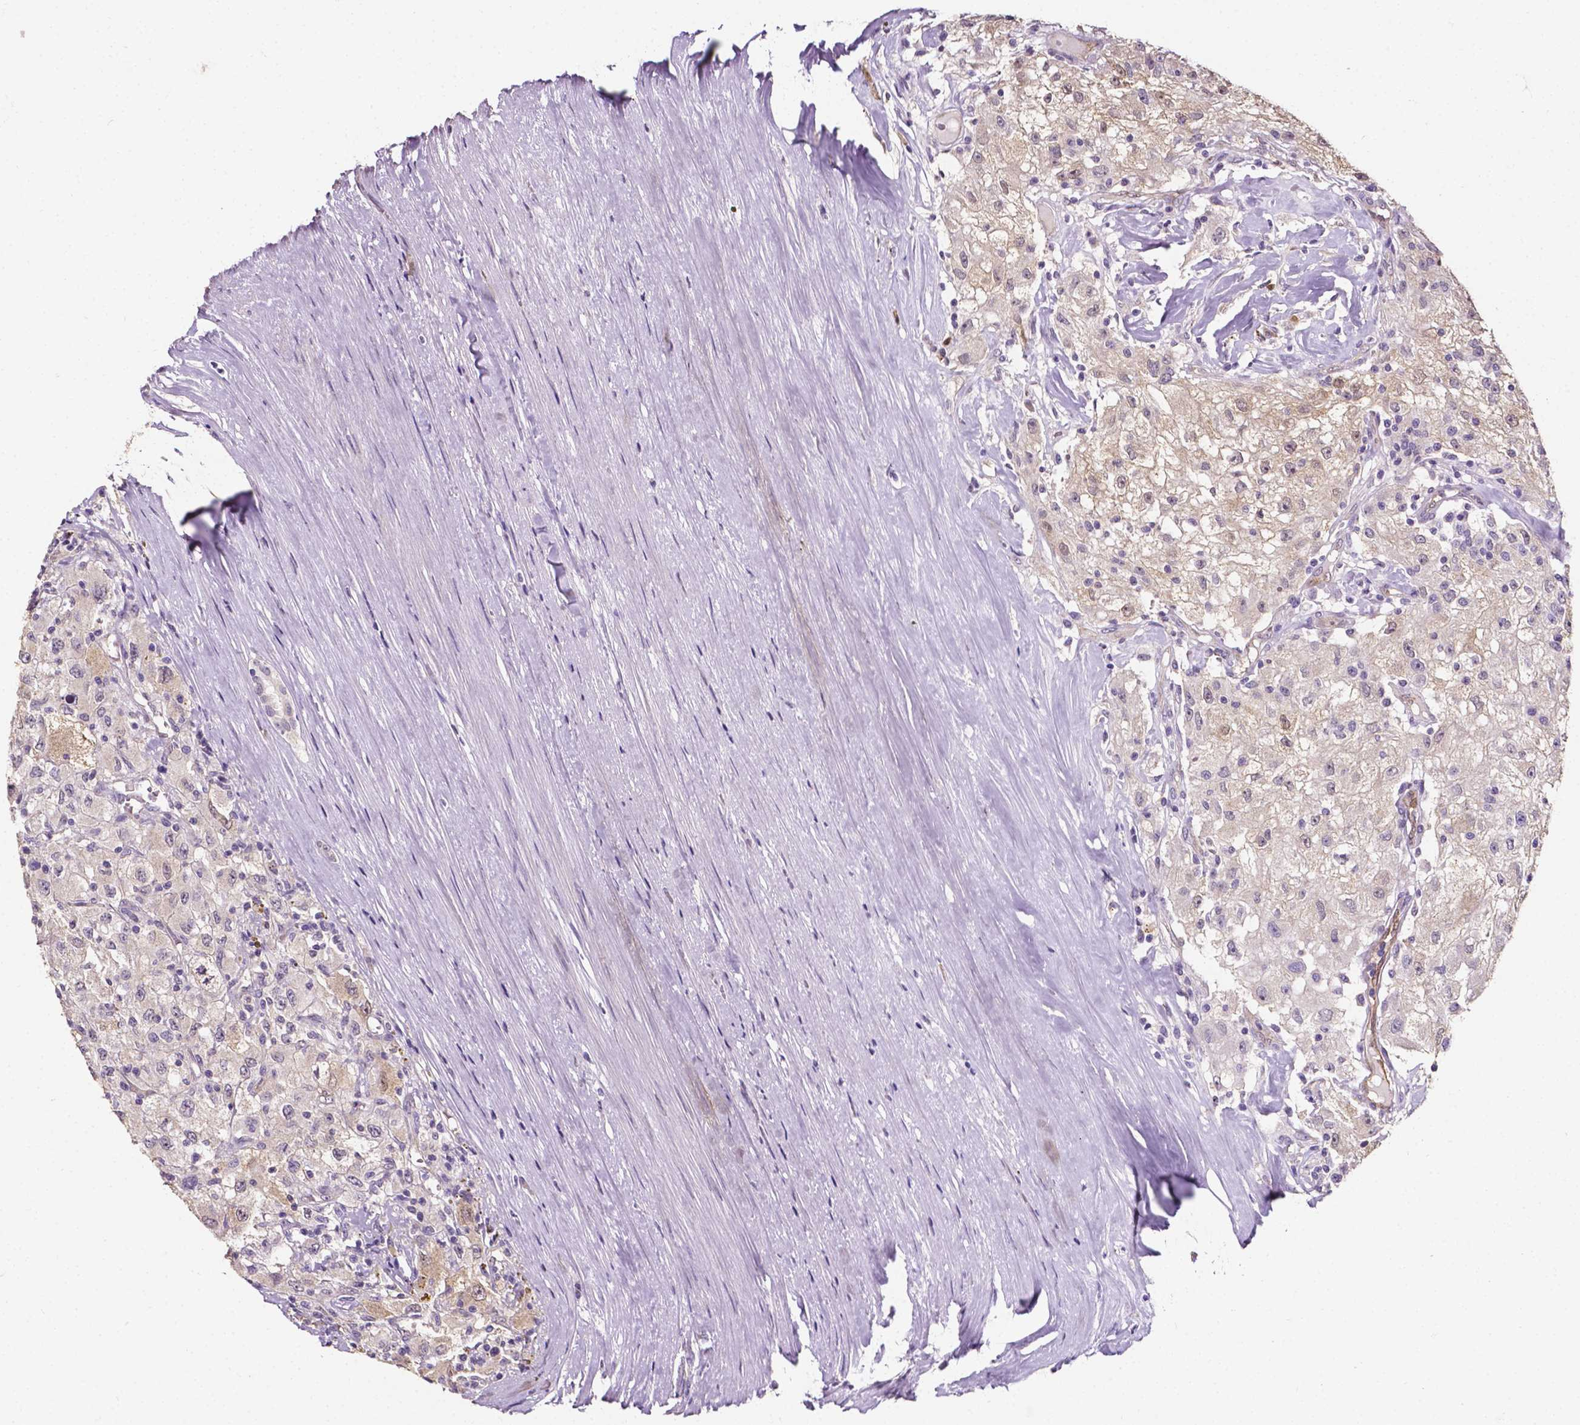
{"staining": {"intensity": "negative", "quantity": "none", "location": "none"}, "tissue": "renal cancer", "cell_type": "Tumor cells", "image_type": "cancer", "snomed": [{"axis": "morphology", "description": "Adenocarcinoma, NOS"}, {"axis": "topography", "description": "Kidney"}], "caption": "Immunohistochemistry photomicrograph of neoplastic tissue: renal adenocarcinoma stained with DAB exhibits no significant protein positivity in tumor cells.", "gene": "PSAT1", "patient": {"sex": "female", "age": 67}}